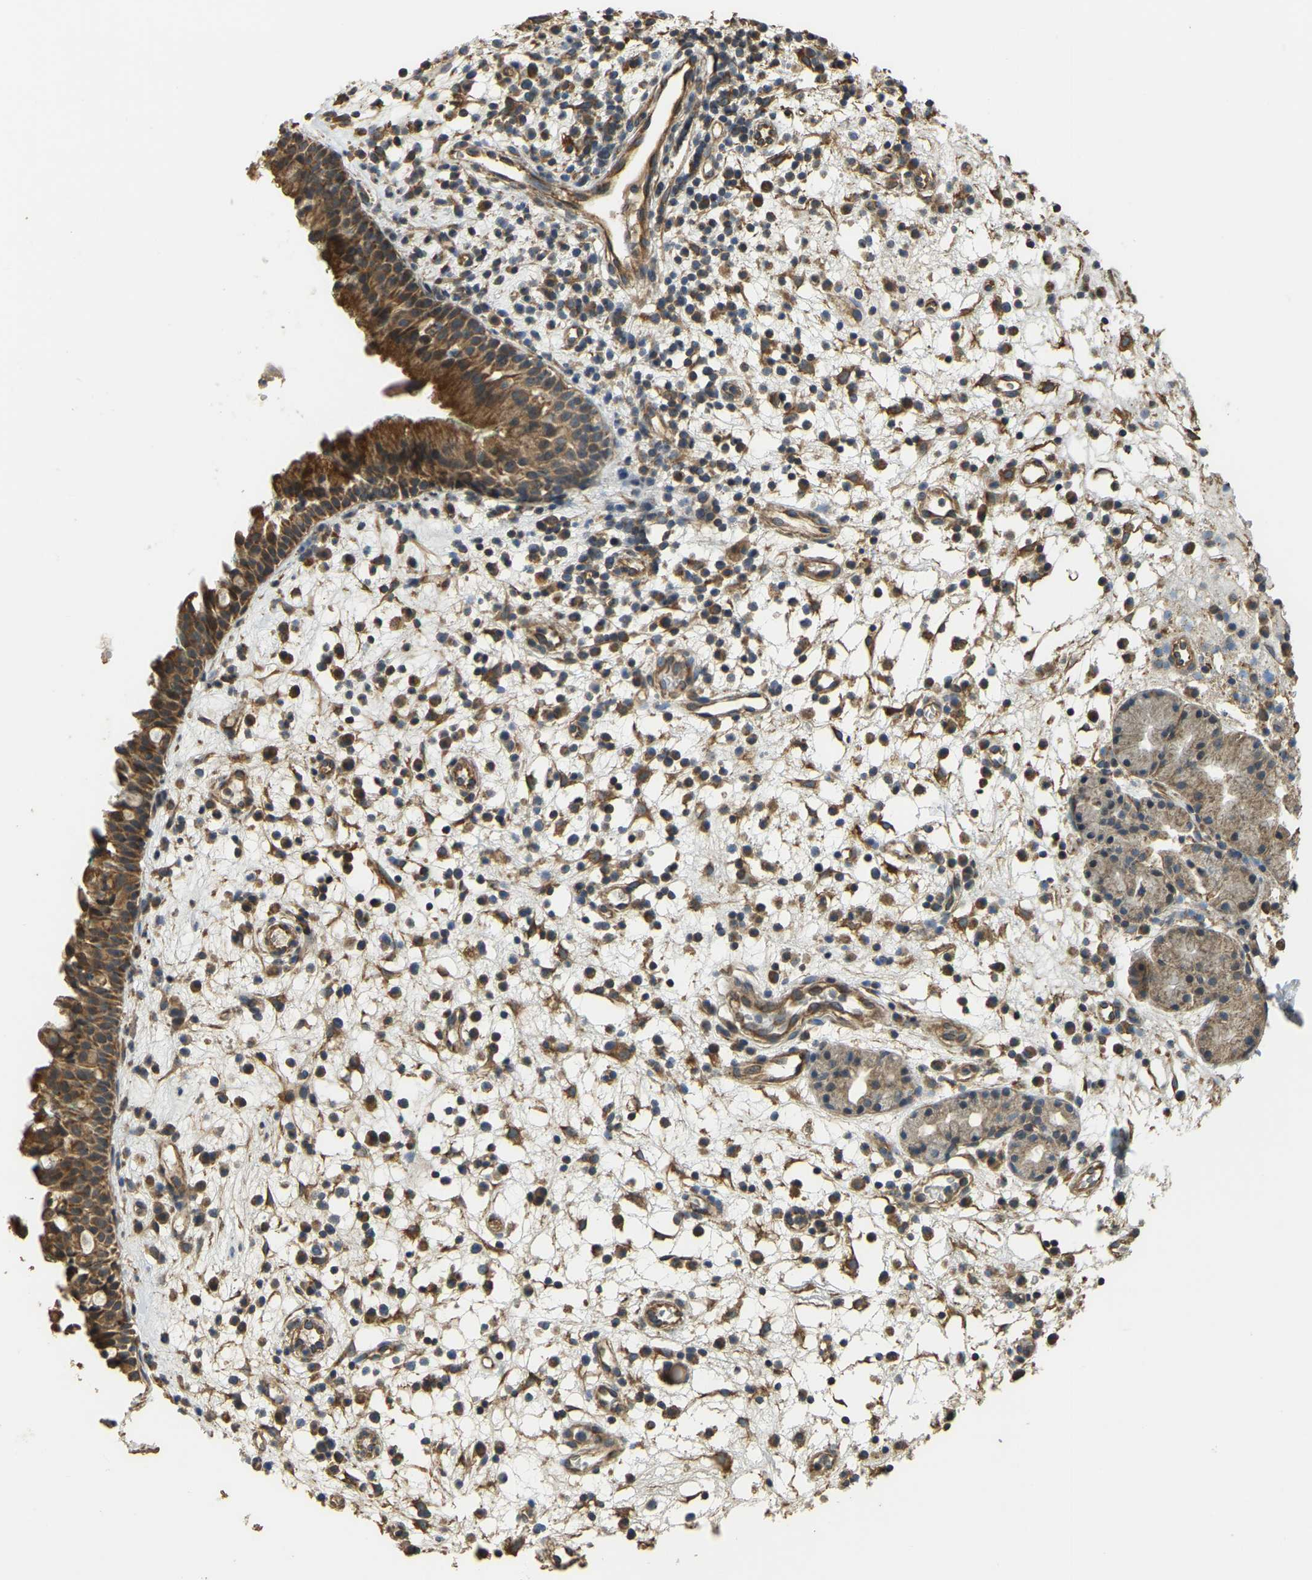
{"staining": {"intensity": "moderate", "quantity": ">75%", "location": "cytoplasmic/membranous"}, "tissue": "nasopharynx", "cell_type": "Respiratory epithelial cells", "image_type": "normal", "snomed": [{"axis": "morphology", "description": "Normal tissue, NOS"}, {"axis": "morphology", "description": "Basal cell carcinoma"}, {"axis": "topography", "description": "Cartilage tissue"}, {"axis": "topography", "description": "Nasopharynx"}, {"axis": "topography", "description": "Oral tissue"}], "caption": "A medium amount of moderate cytoplasmic/membranous staining is seen in about >75% of respiratory epithelial cells in unremarkable nasopharynx.", "gene": "GNG2", "patient": {"sex": "female", "age": 77}}